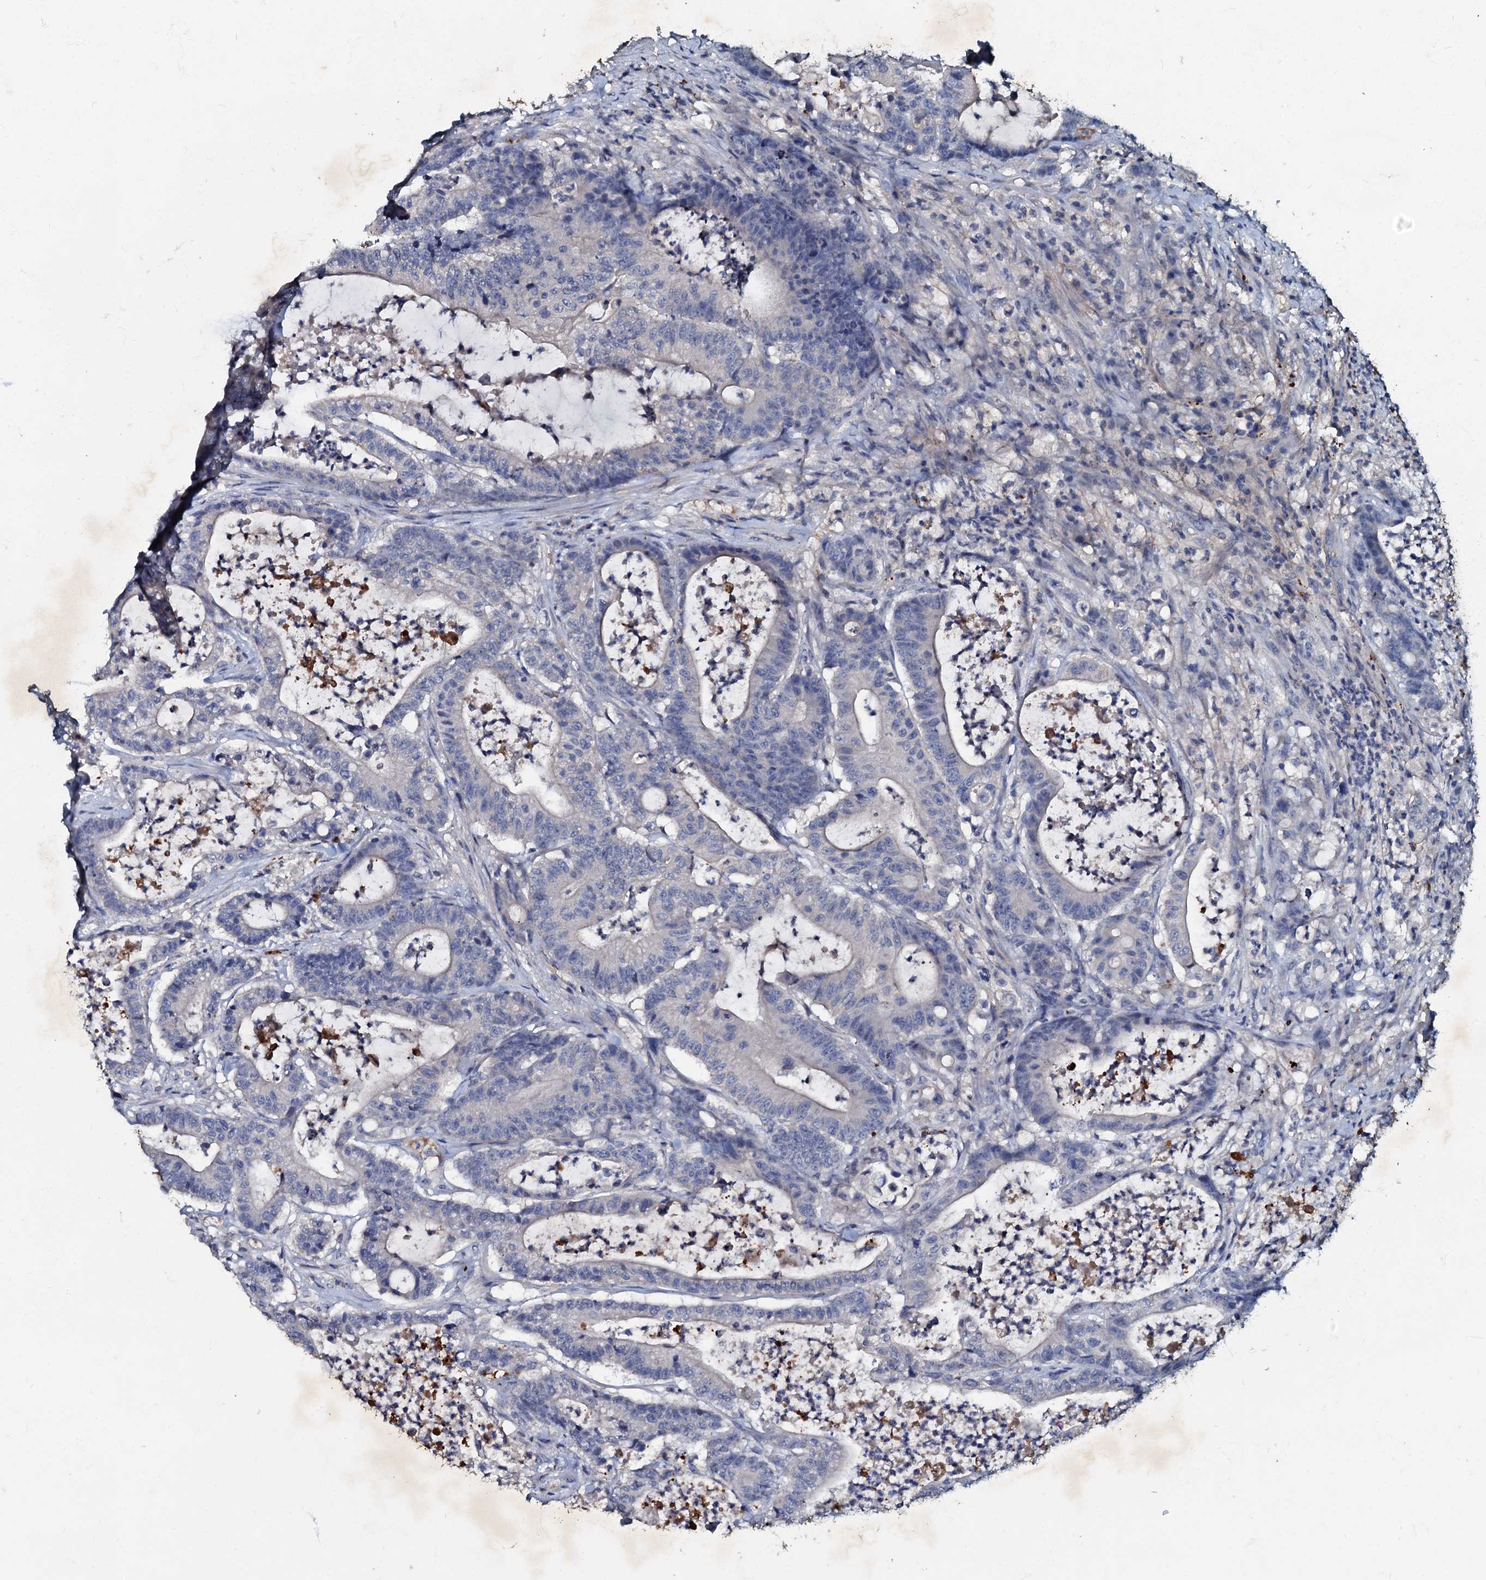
{"staining": {"intensity": "negative", "quantity": "none", "location": "none"}, "tissue": "colorectal cancer", "cell_type": "Tumor cells", "image_type": "cancer", "snomed": [{"axis": "morphology", "description": "Adenocarcinoma, NOS"}, {"axis": "topography", "description": "Colon"}], "caption": "This is an IHC histopathology image of human colorectal cancer. There is no expression in tumor cells.", "gene": "MANSC4", "patient": {"sex": "female", "age": 84}}